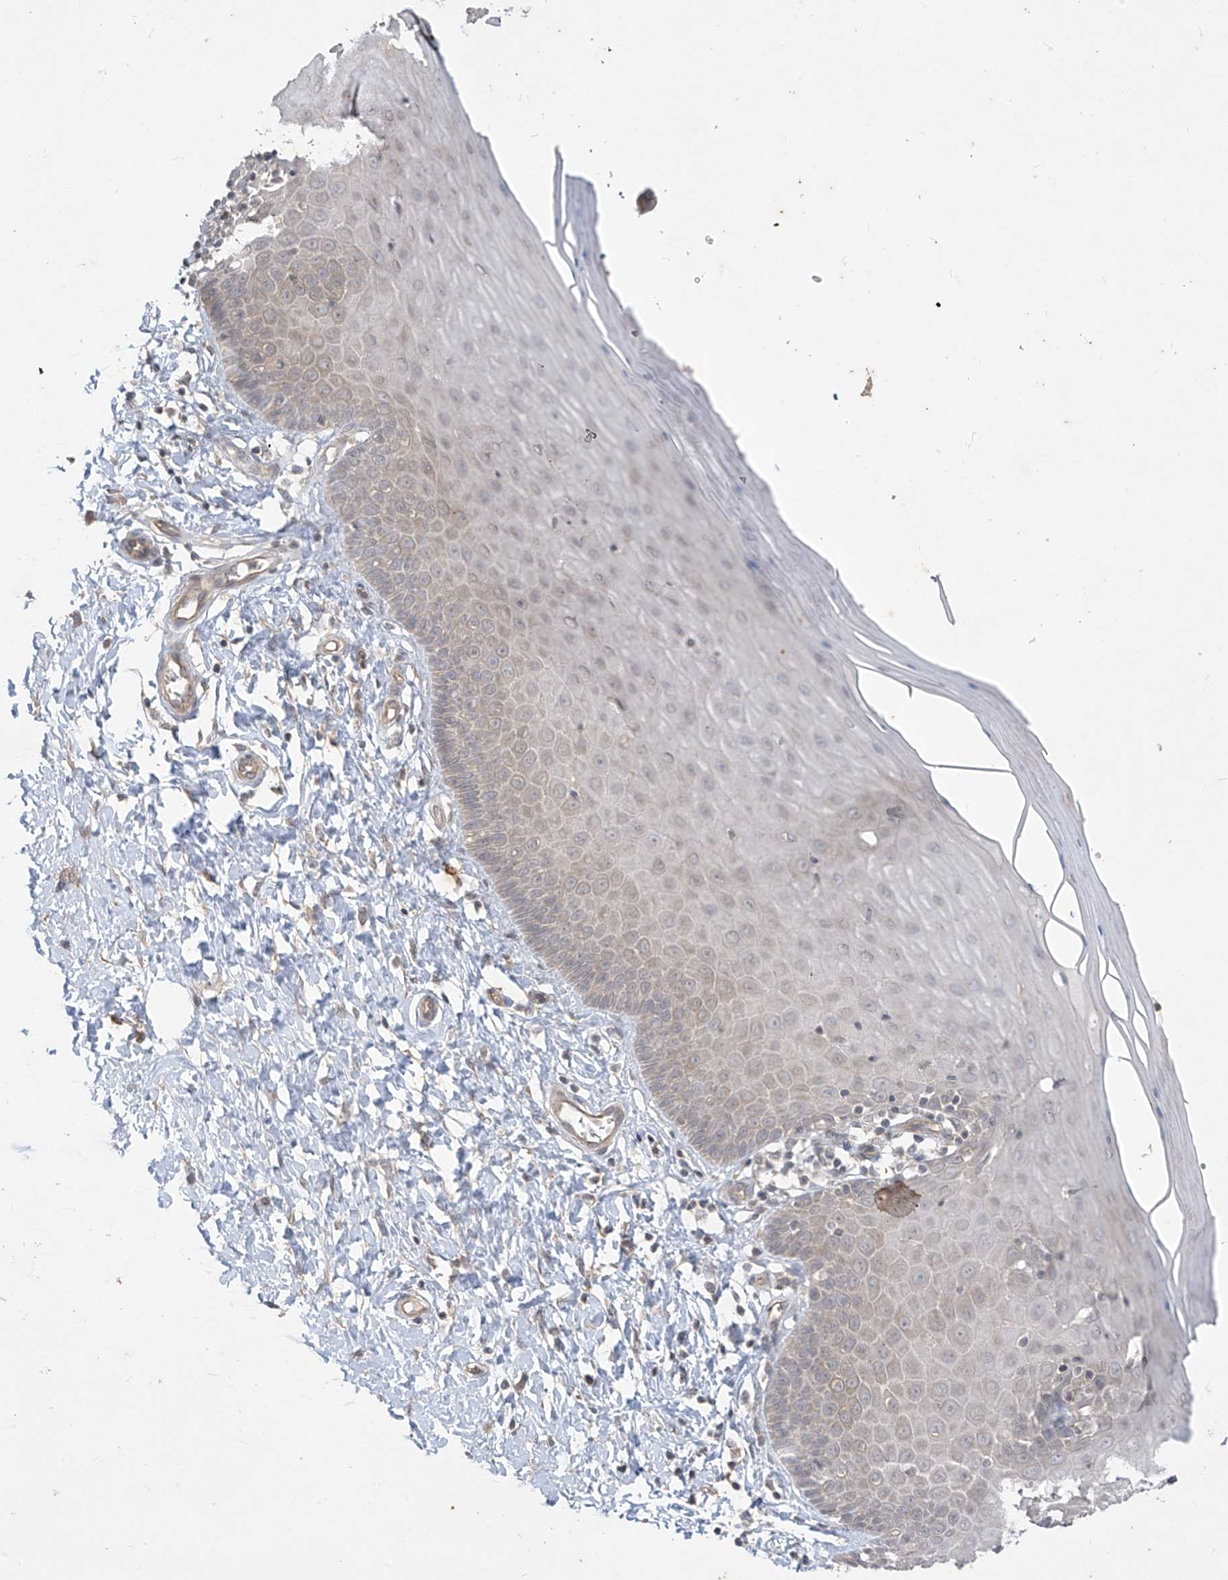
{"staining": {"intensity": "weak", "quantity": "<25%", "location": "cytoplasmic/membranous"}, "tissue": "cervix", "cell_type": "Glandular cells", "image_type": "normal", "snomed": [{"axis": "morphology", "description": "Normal tissue, NOS"}, {"axis": "topography", "description": "Cervix"}], "caption": "Benign cervix was stained to show a protein in brown. There is no significant expression in glandular cells. (Immunohistochemistry (ihc), brightfield microscopy, high magnification).", "gene": "DGKQ", "patient": {"sex": "female", "age": 55}}